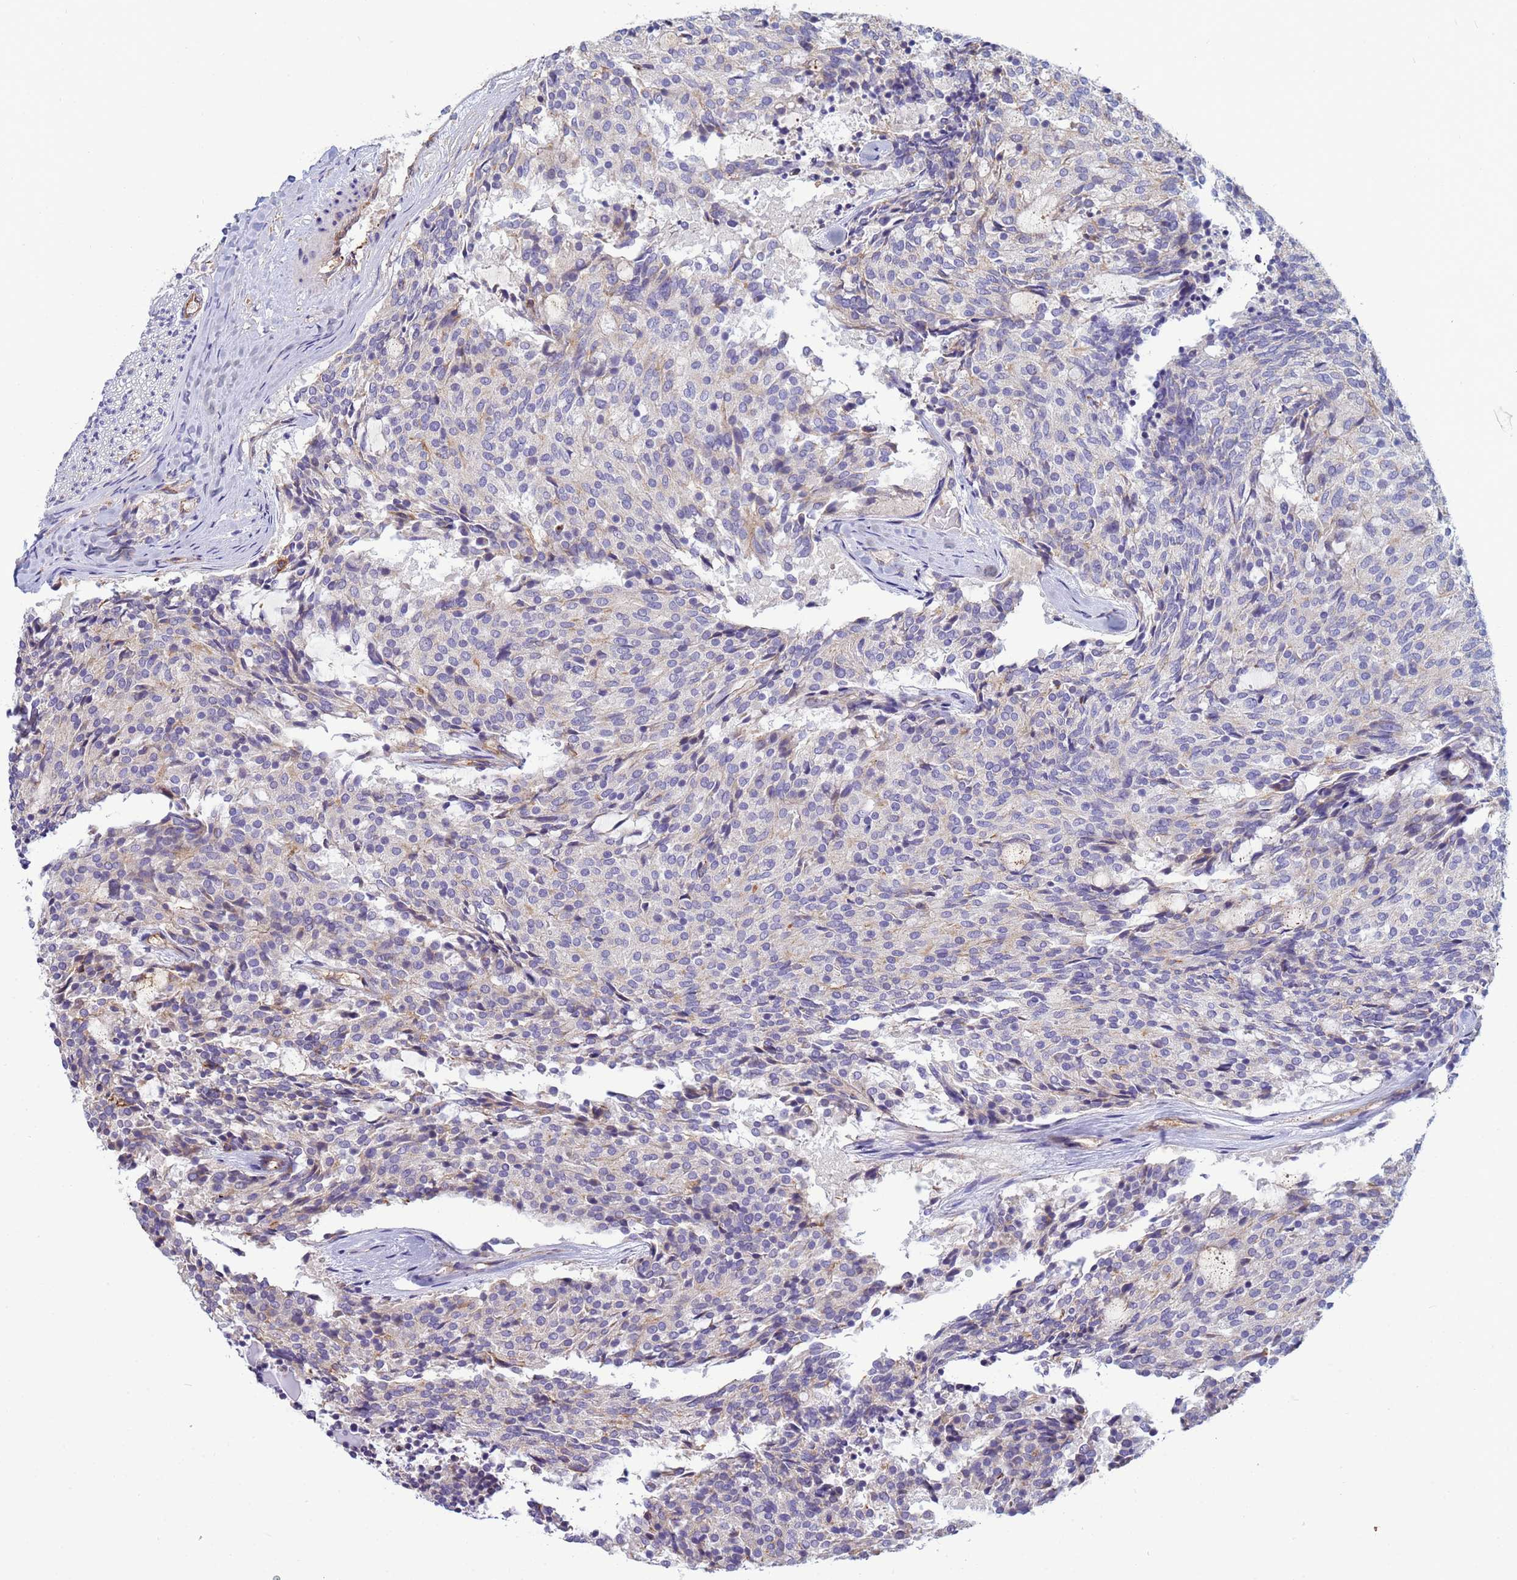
{"staining": {"intensity": "negative", "quantity": "none", "location": "none"}, "tissue": "carcinoid", "cell_type": "Tumor cells", "image_type": "cancer", "snomed": [{"axis": "morphology", "description": "Carcinoid, malignant, NOS"}, {"axis": "topography", "description": "Pancreas"}], "caption": "A photomicrograph of carcinoid (malignant) stained for a protein demonstrates no brown staining in tumor cells.", "gene": "TRPC6", "patient": {"sex": "female", "age": 54}}